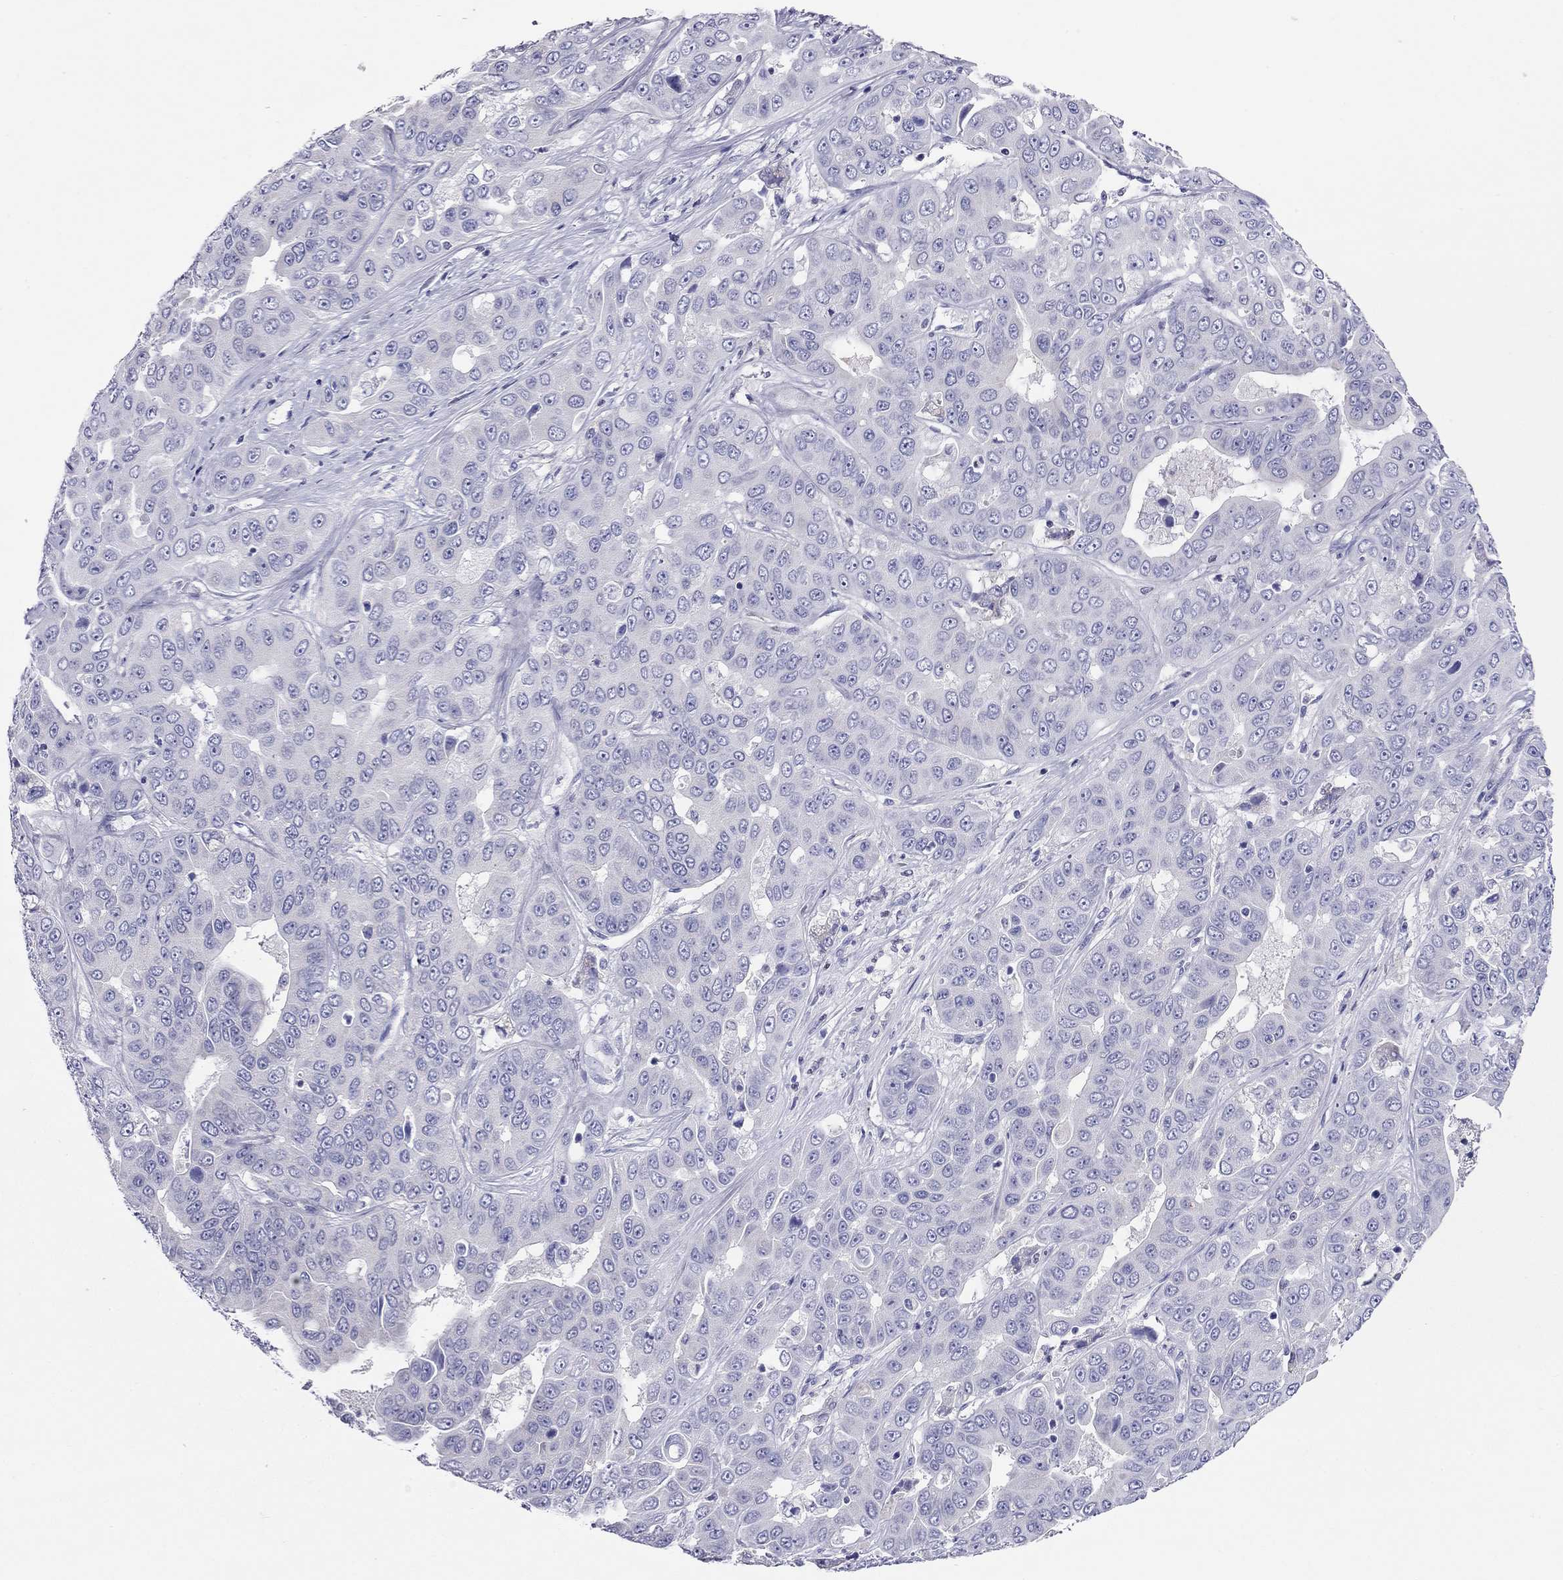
{"staining": {"intensity": "negative", "quantity": "none", "location": "none"}, "tissue": "liver cancer", "cell_type": "Tumor cells", "image_type": "cancer", "snomed": [{"axis": "morphology", "description": "Cholangiocarcinoma"}, {"axis": "topography", "description": "Liver"}], "caption": "A micrograph of cholangiocarcinoma (liver) stained for a protein reveals no brown staining in tumor cells. The staining is performed using DAB brown chromogen with nuclei counter-stained in using hematoxylin.", "gene": "SLC46A2", "patient": {"sex": "female", "age": 52}}